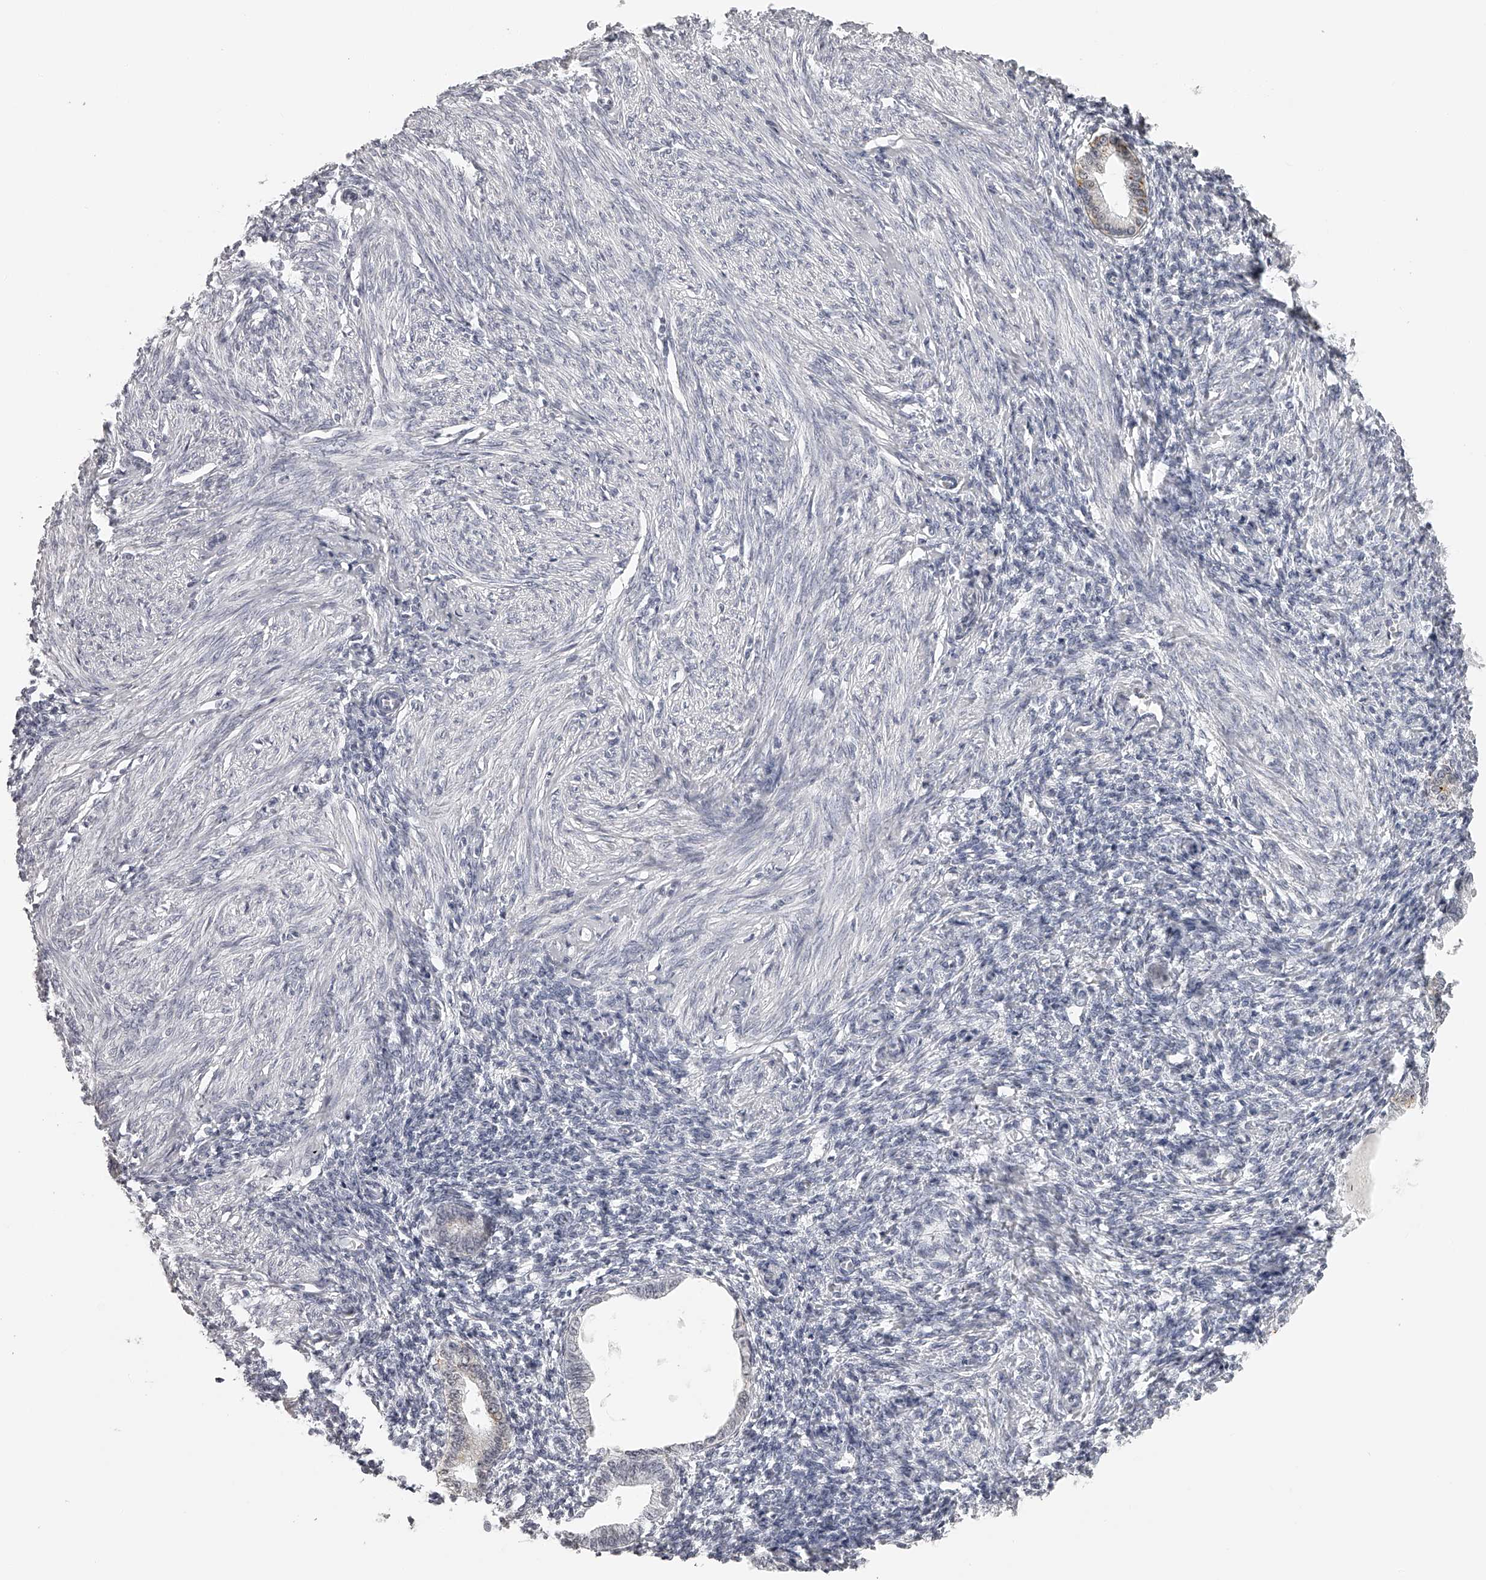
{"staining": {"intensity": "negative", "quantity": "none", "location": "none"}, "tissue": "endometrium", "cell_type": "Cells in endometrial stroma", "image_type": "normal", "snomed": [{"axis": "morphology", "description": "Normal tissue, NOS"}, {"axis": "topography", "description": "Endometrium"}], "caption": "Immunohistochemistry (IHC) micrograph of normal human endometrium stained for a protein (brown), which demonstrates no positivity in cells in endometrial stroma.", "gene": "RNF220", "patient": {"sex": "female", "age": 77}}